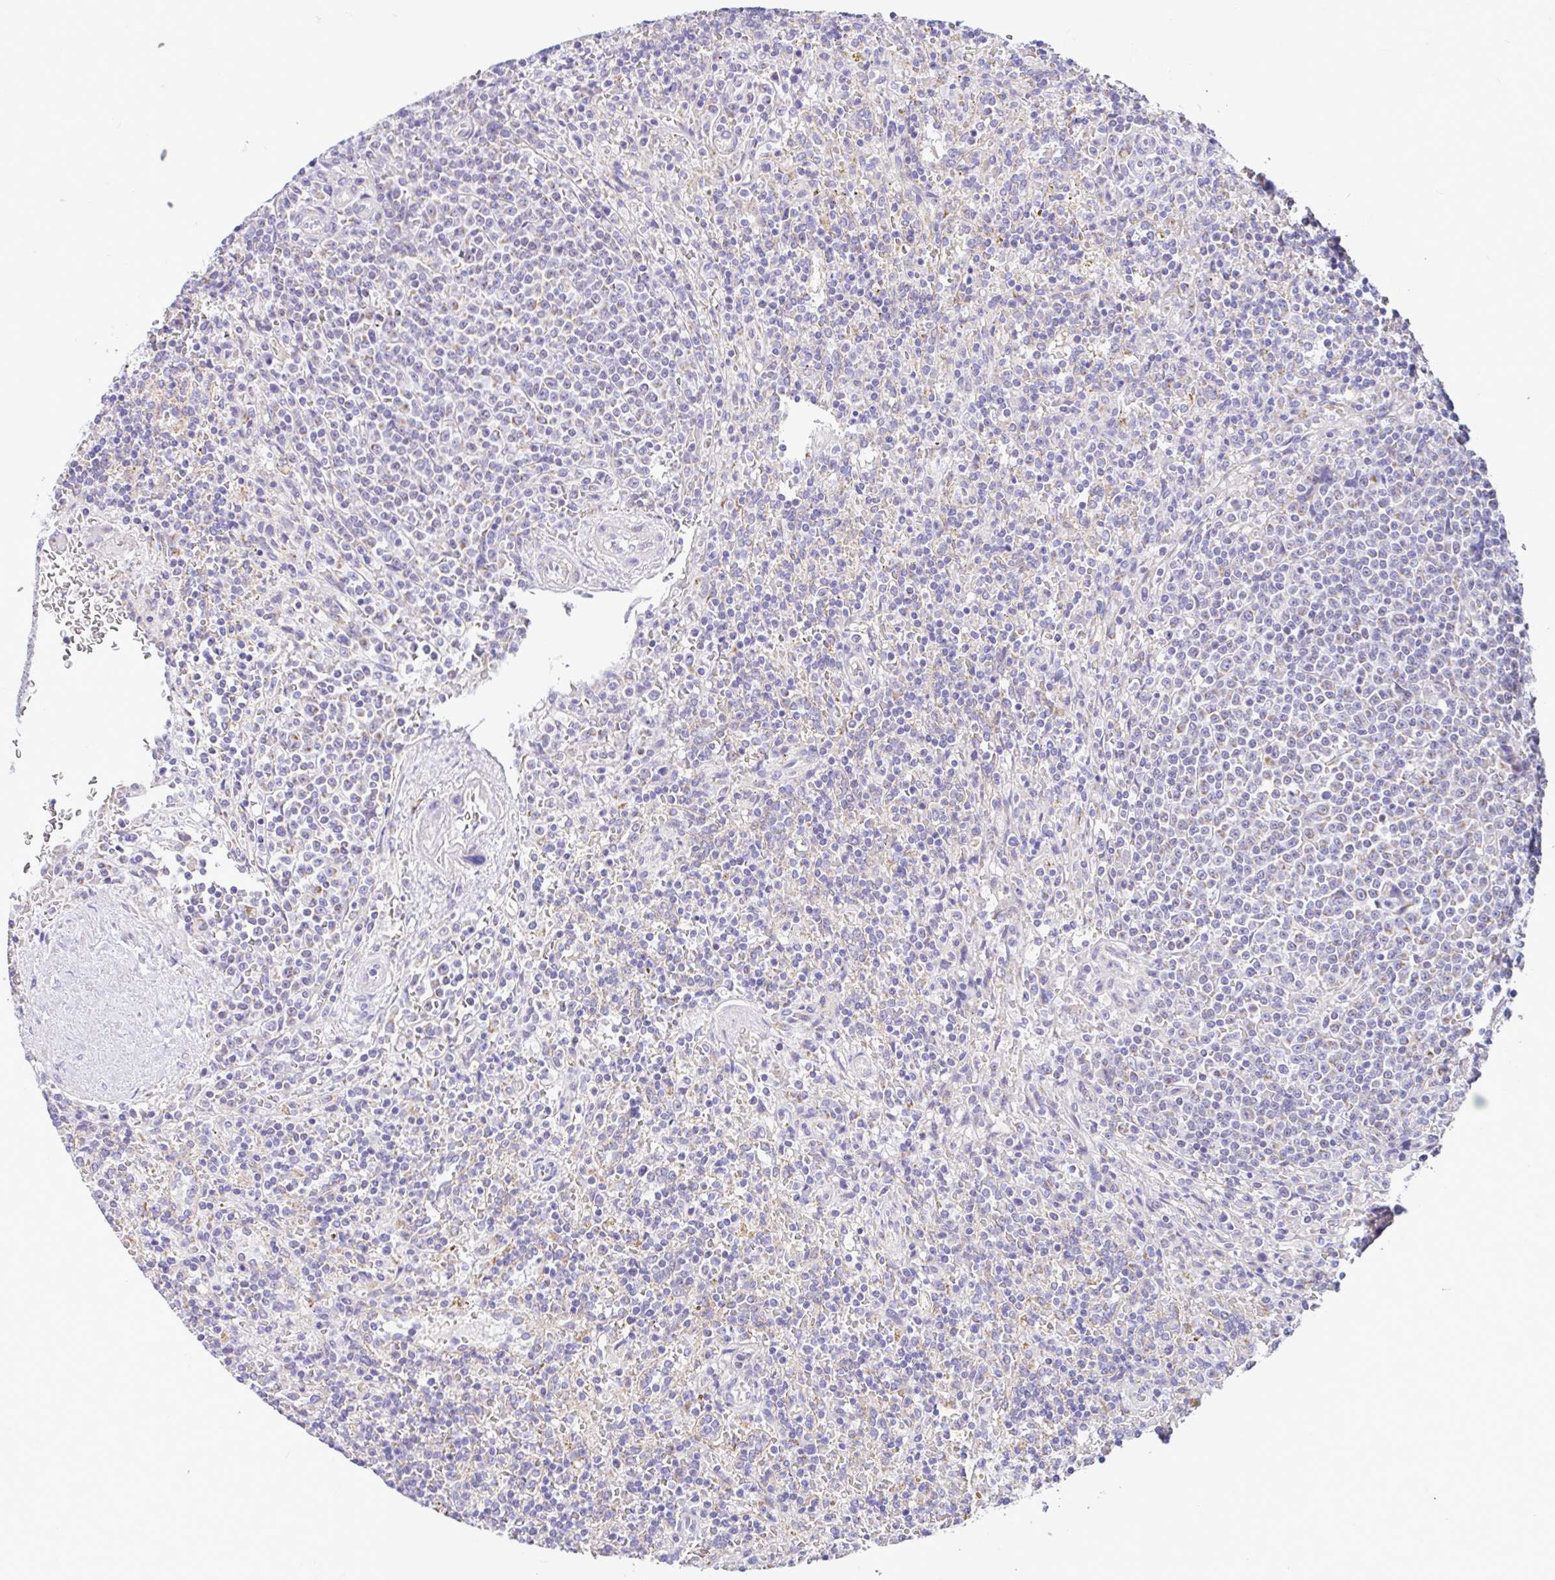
{"staining": {"intensity": "negative", "quantity": "none", "location": "none"}, "tissue": "lymphoma", "cell_type": "Tumor cells", "image_type": "cancer", "snomed": [{"axis": "morphology", "description": "Malignant lymphoma, non-Hodgkin's type, Low grade"}, {"axis": "topography", "description": "Spleen"}], "caption": "This is an IHC micrograph of lymphoma. There is no expression in tumor cells.", "gene": "NDUFS2", "patient": {"sex": "male", "age": 67}}